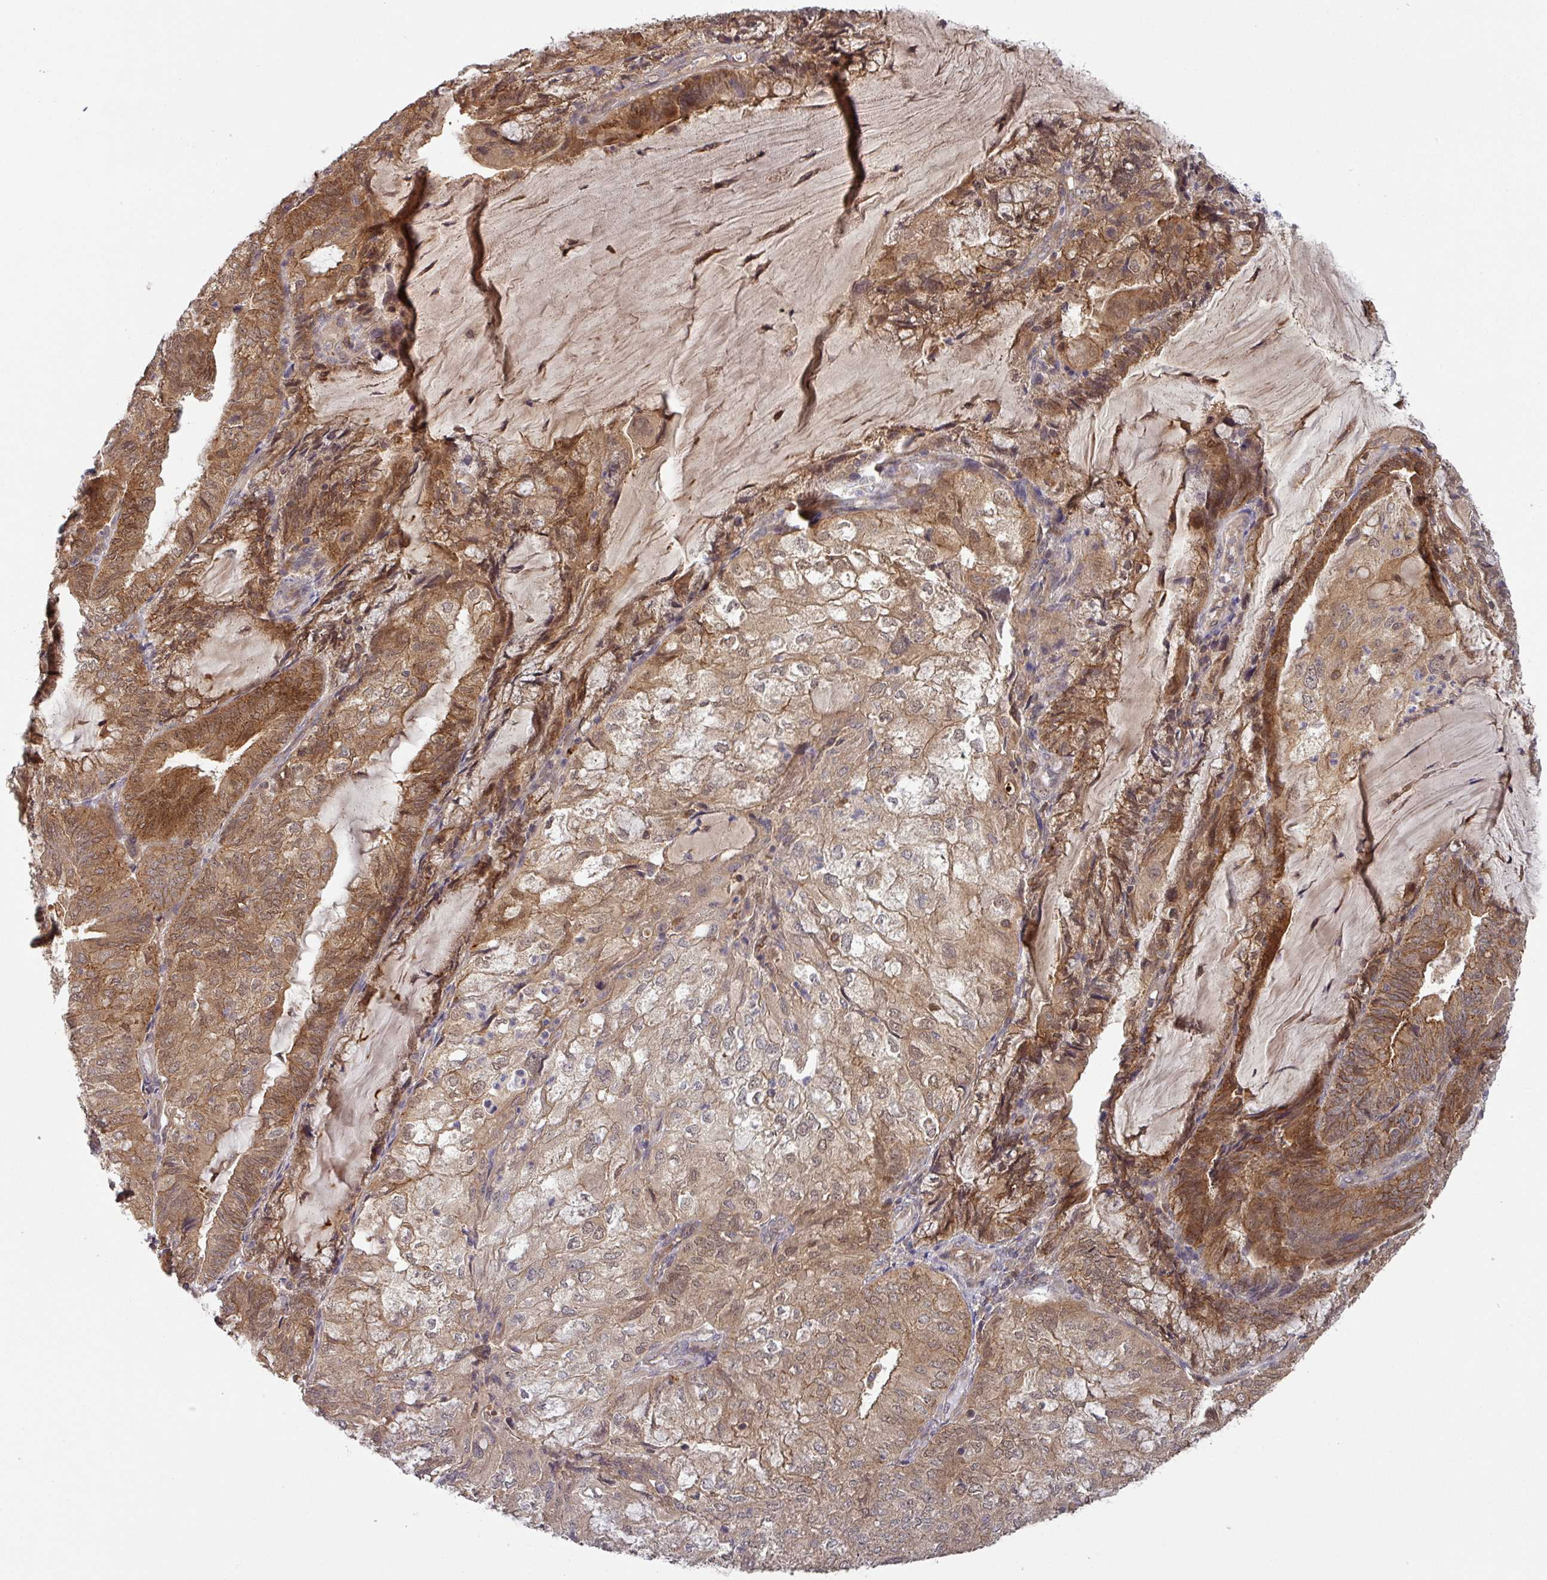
{"staining": {"intensity": "moderate", "quantity": ">75%", "location": "cytoplasmic/membranous"}, "tissue": "endometrial cancer", "cell_type": "Tumor cells", "image_type": "cancer", "snomed": [{"axis": "morphology", "description": "Adenocarcinoma, NOS"}, {"axis": "topography", "description": "Endometrium"}], "caption": "Moderate cytoplasmic/membranous staining for a protein is seen in approximately >75% of tumor cells of endometrial cancer (adenocarcinoma) using immunohistochemistry (IHC).", "gene": "CCDC121", "patient": {"sex": "female", "age": 81}}